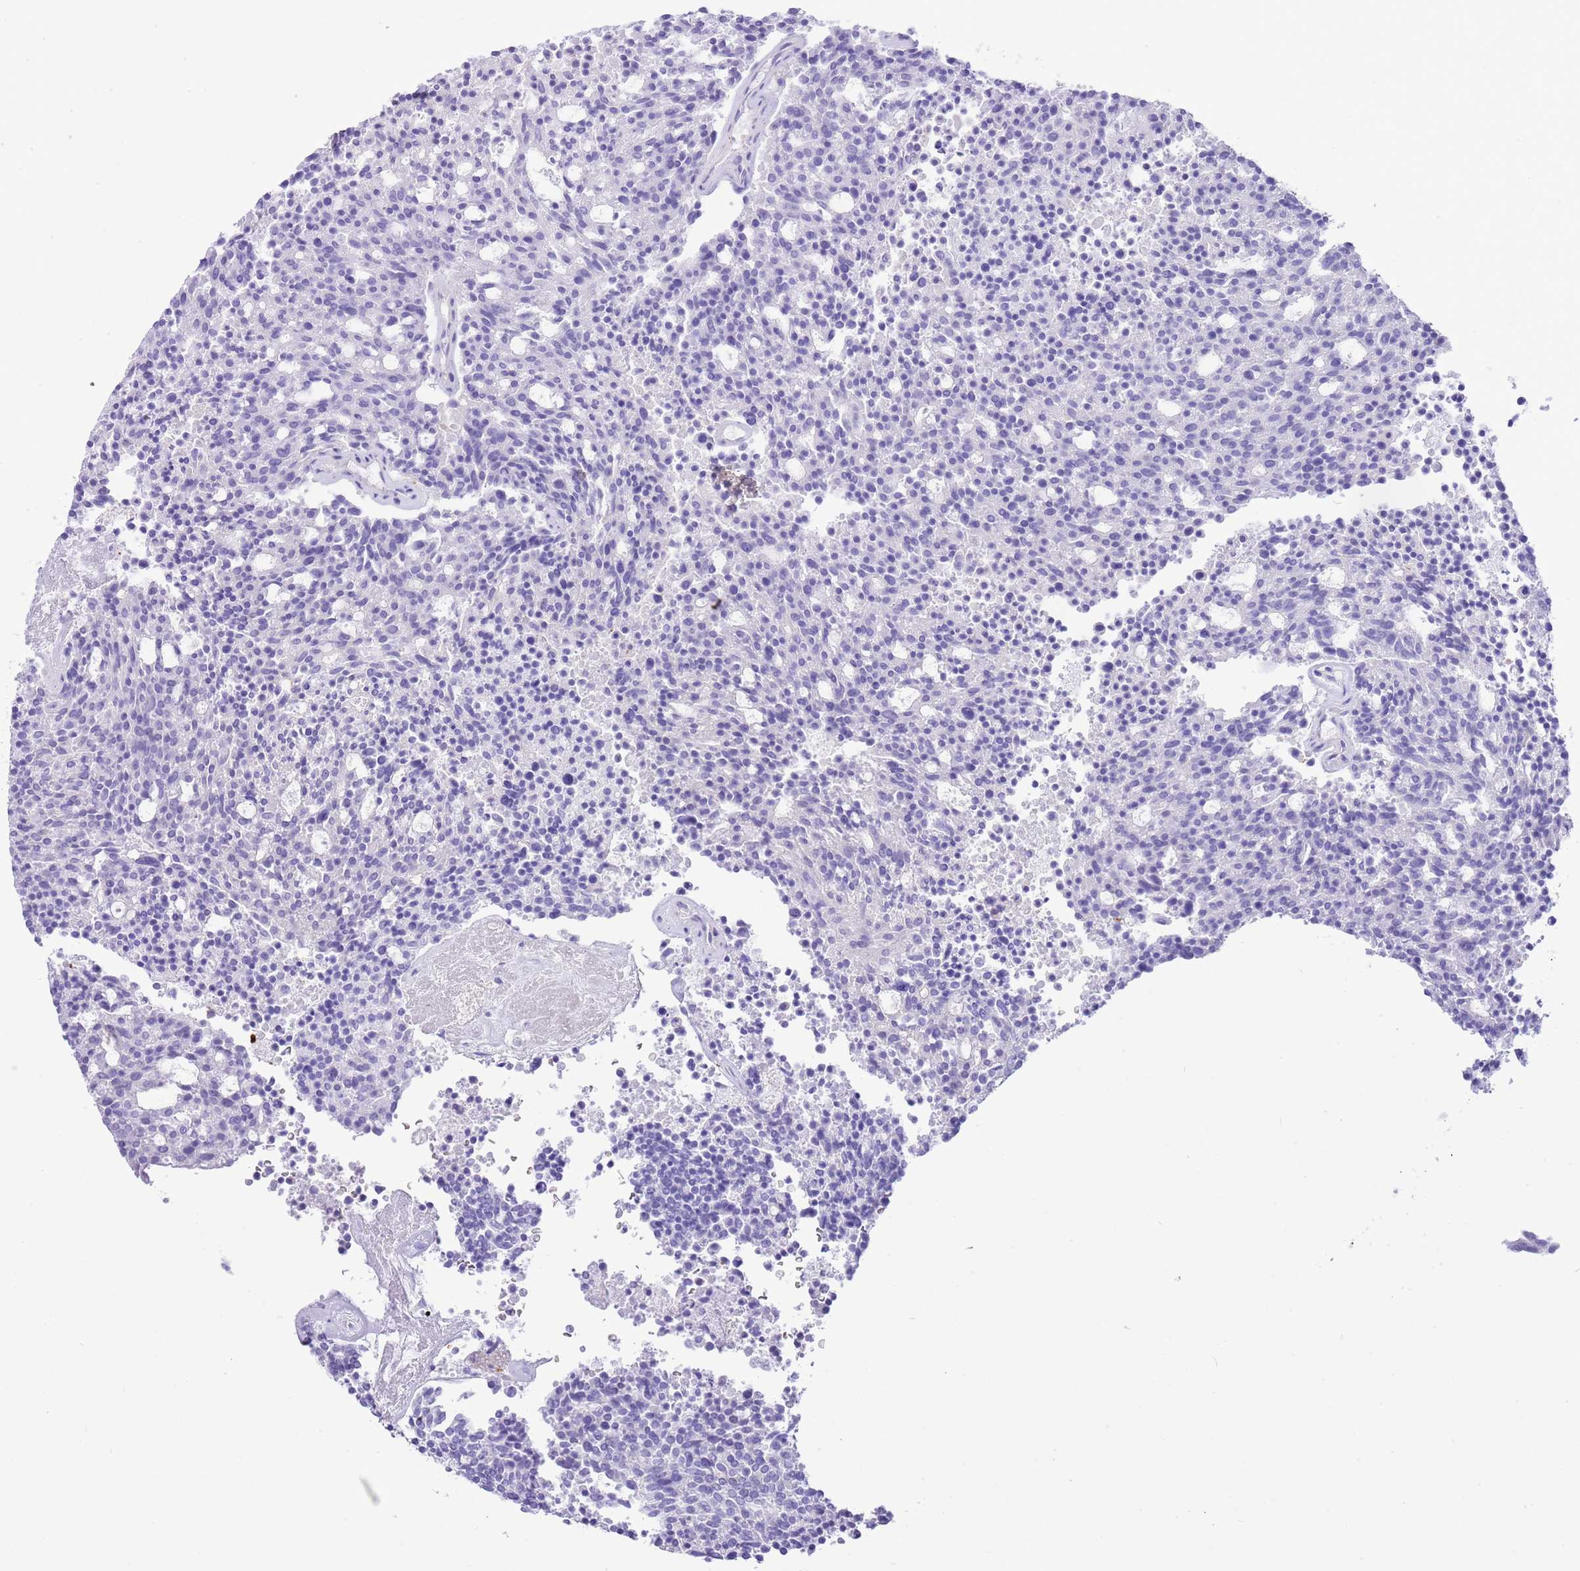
{"staining": {"intensity": "negative", "quantity": "none", "location": "none"}, "tissue": "carcinoid", "cell_type": "Tumor cells", "image_type": "cancer", "snomed": [{"axis": "morphology", "description": "Carcinoid, malignant, NOS"}, {"axis": "topography", "description": "Pancreas"}], "caption": "Tumor cells are negative for brown protein staining in carcinoid (malignant).", "gene": "EFHD2", "patient": {"sex": "female", "age": 54}}